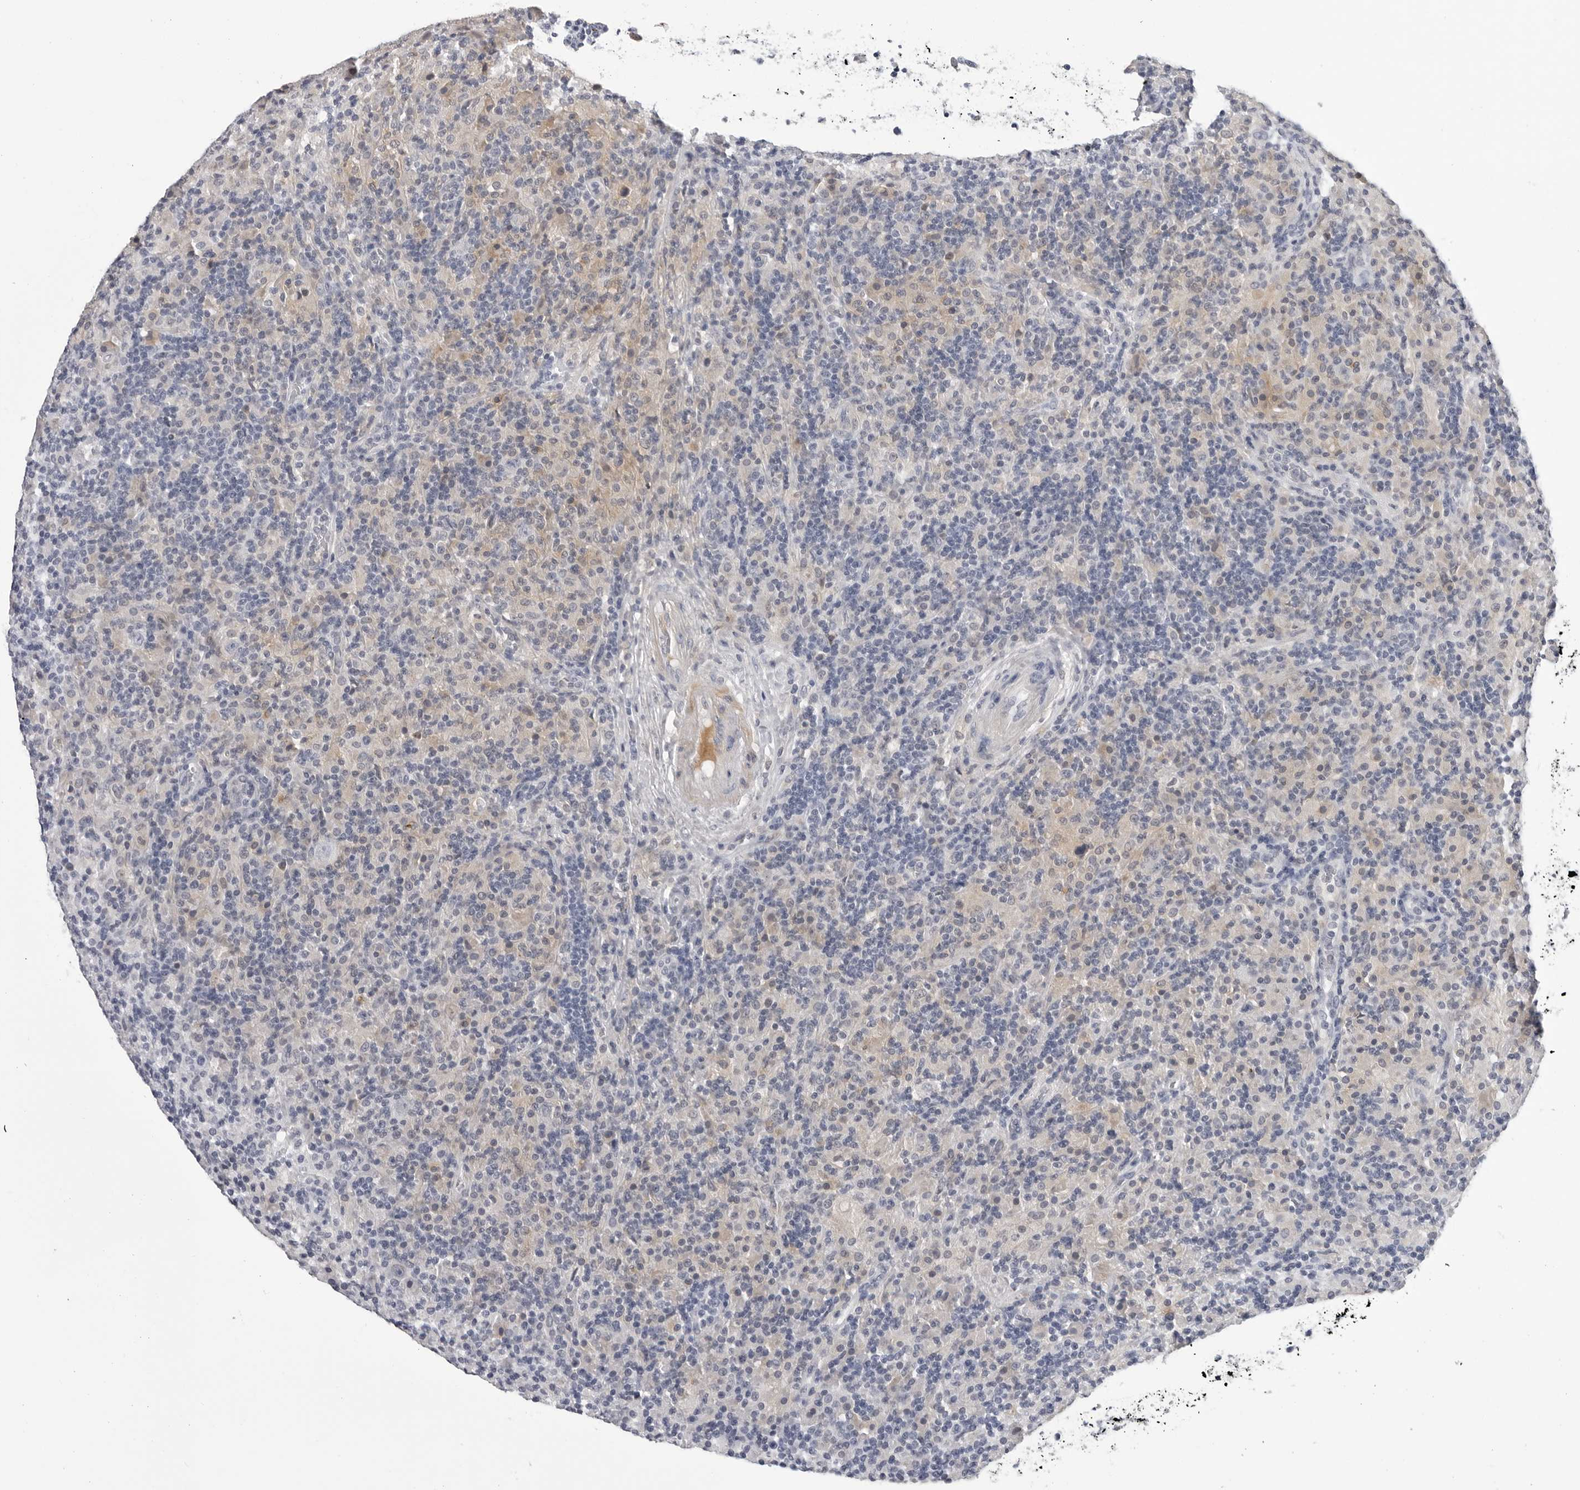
{"staining": {"intensity": "negative", "quantity": "none", "location": "none"}, "tissue": "lymphoma", "cell_type": "Tumor cells", "image_type": "cancer", "snomed": [{"axis": "morphology", "description": "Hodgkin's disease, NOS"}, {"axis": "topography", "description": "Lymph node"}], "caption": "Tumor cells show no significant protein positivity in Hodgkin's disease. Brightfield microscopy of immunohistochemistry (IHC) stained with DAB (brown) and hematoxylin (blue), captured at high magnification.", "gene": "ZNF502", "patient": {"sex": "male", "age": 70}}